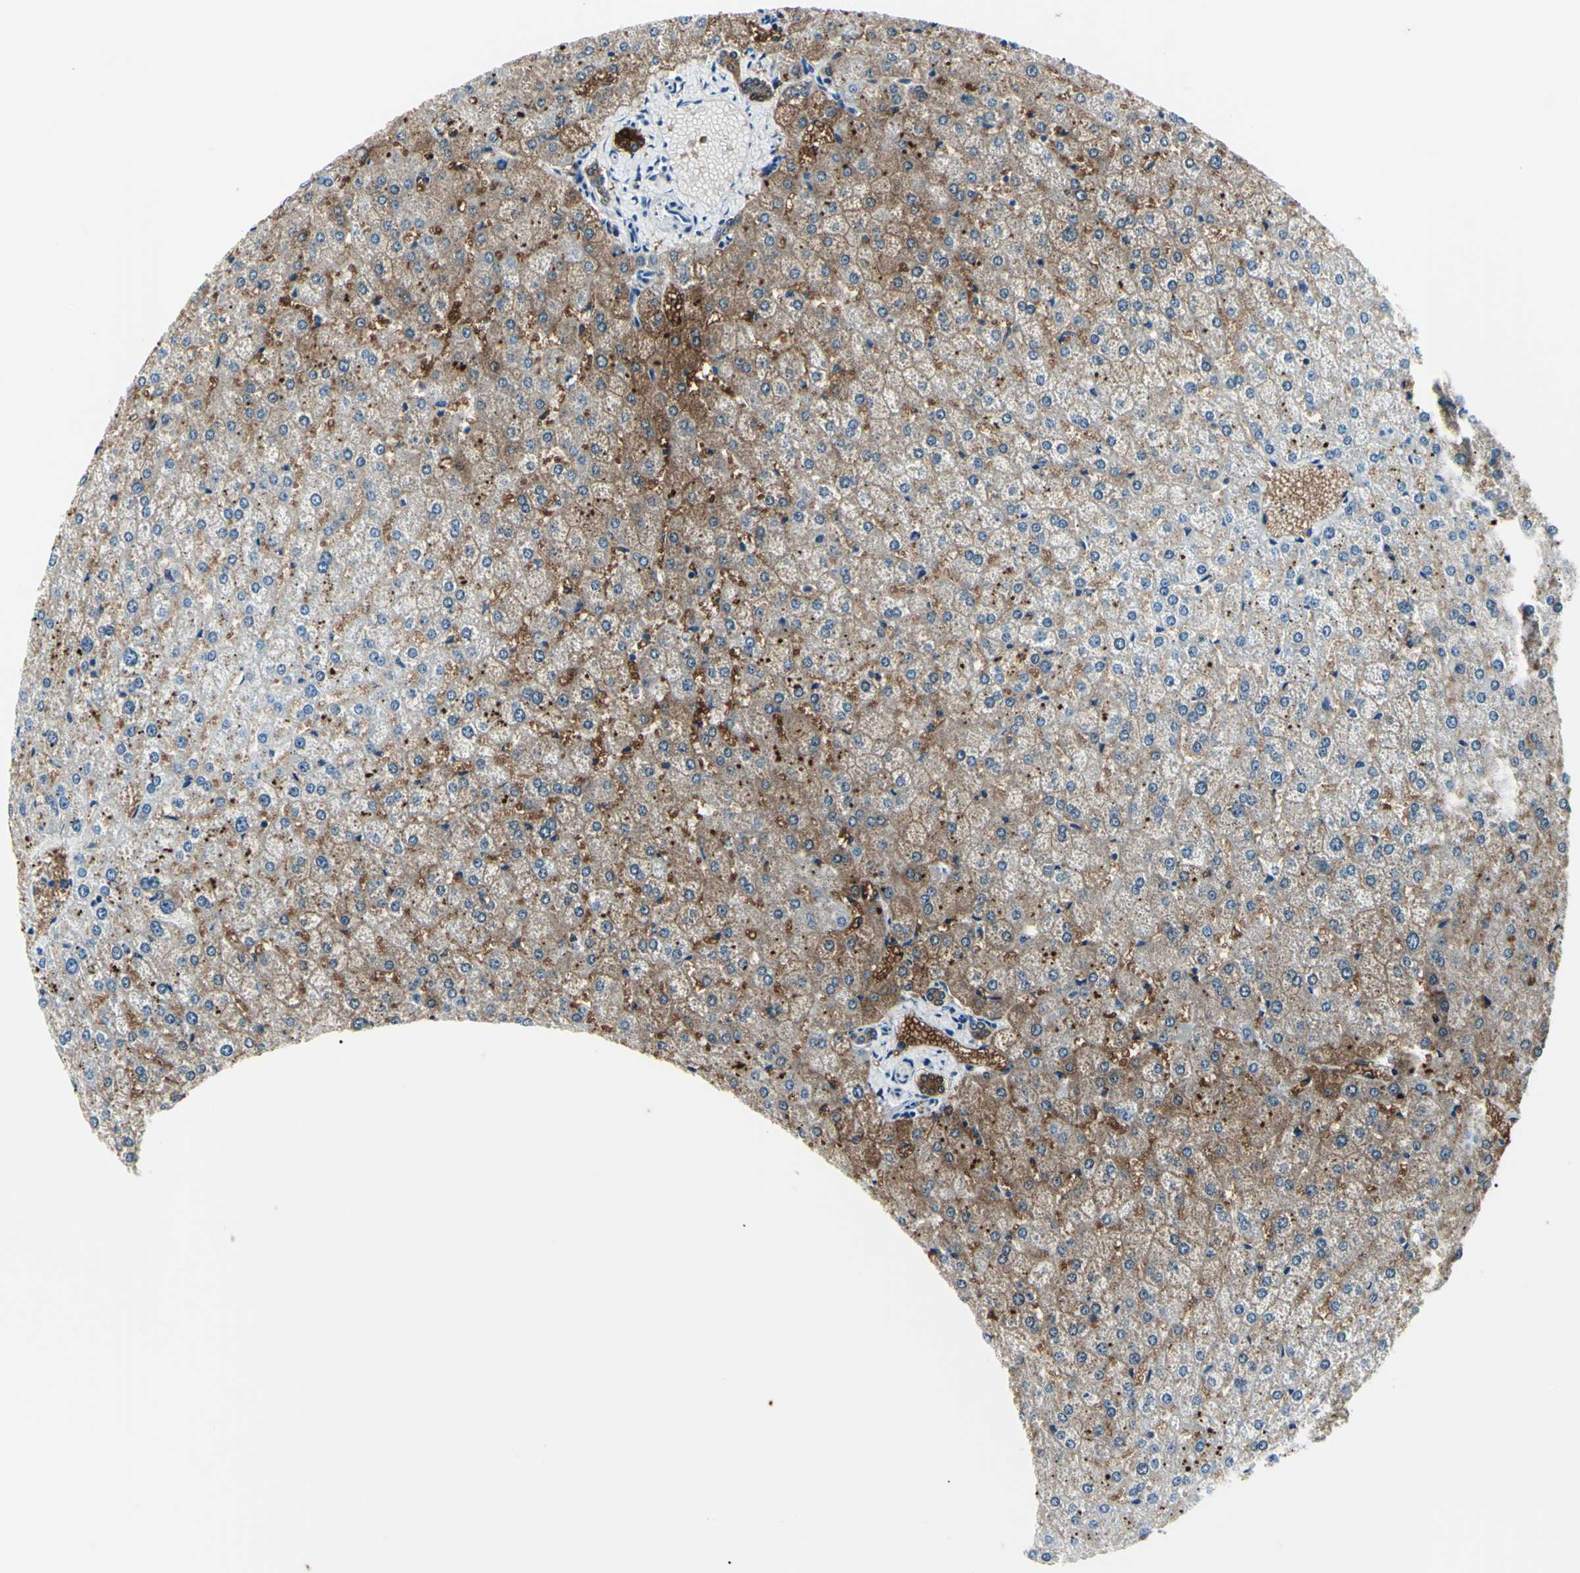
{"staining": {"intensity": "strong", "quantity": ">75%", "location": "cytoplasmic/membranous"}, "tissue": "liver", "cell_type": "Cholangiocytes", "image_type": "normal", "snomed": [{"axis": "morphology", "description": "Normal tissue, NOS"}, {"axis": "topography", "description": "Liver"}], "caption": "Immunohistochemical staining of unremarkable liver displays high levels of strong cytoplasmic/membranous staining in about >75% of cholangiocytes.", "gene": "CA2", "patient": {"sex": "female", "age": 32}}